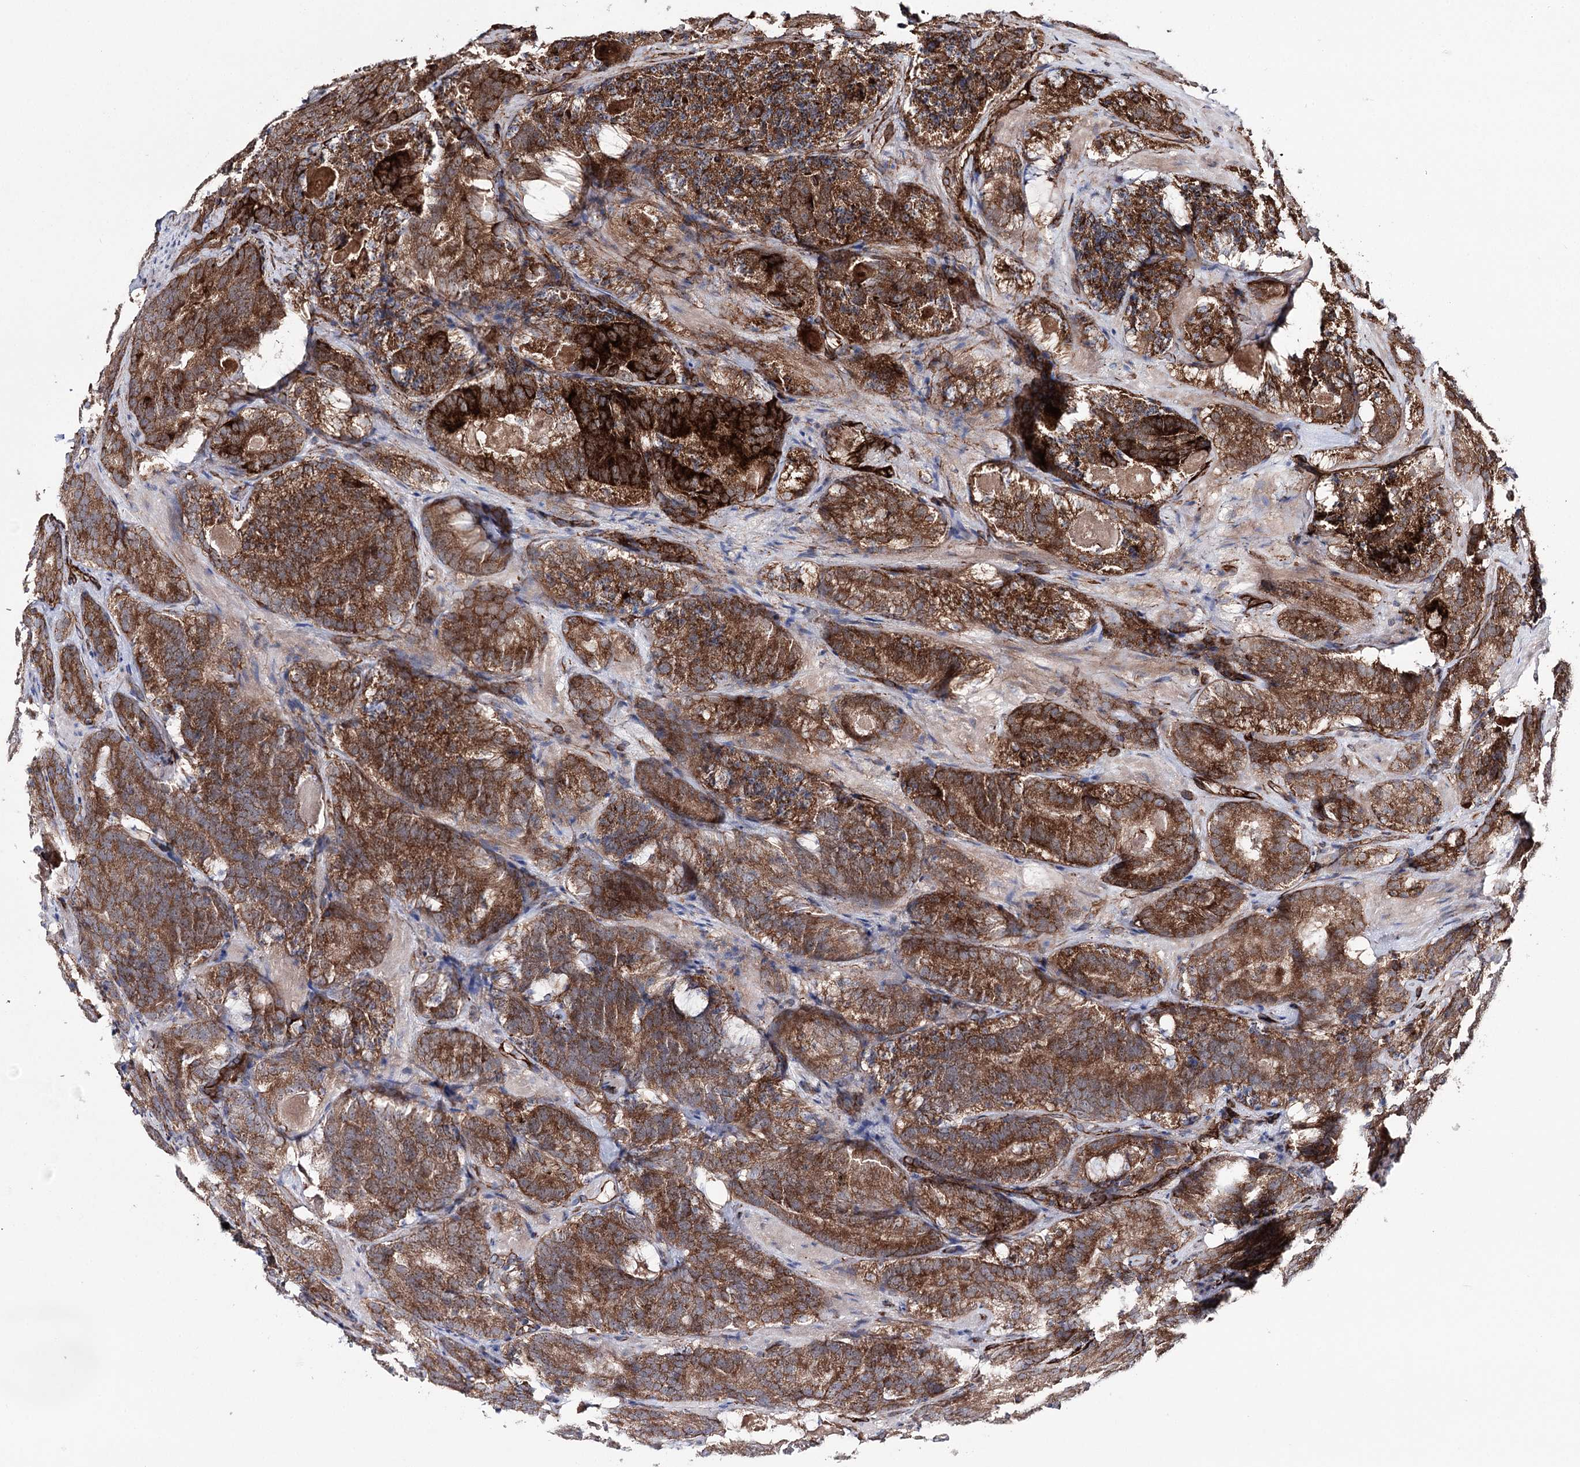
{"staining": {"intensity": "strong", "quantity": ">75%", "location": "cytoplasmic/membranous"}, "tissue": "prostate cancer", "cell_type": "Tumor cells", "image_type": "cancer", "snomed": [{"axis": "morphology", "description": "Adenocarcinoma, High grade"}, {"axis": "topography", "description": "Prostate"}], "caption": "Prostate high-grade adenocarcinoma was stained to show a protein in brown. There is high levels of strong cytoplasmic/membranous staining in approximately >75% of tumor cells.", "gene": "MIB1", "patient": {"sex": "male", "age": 57}}